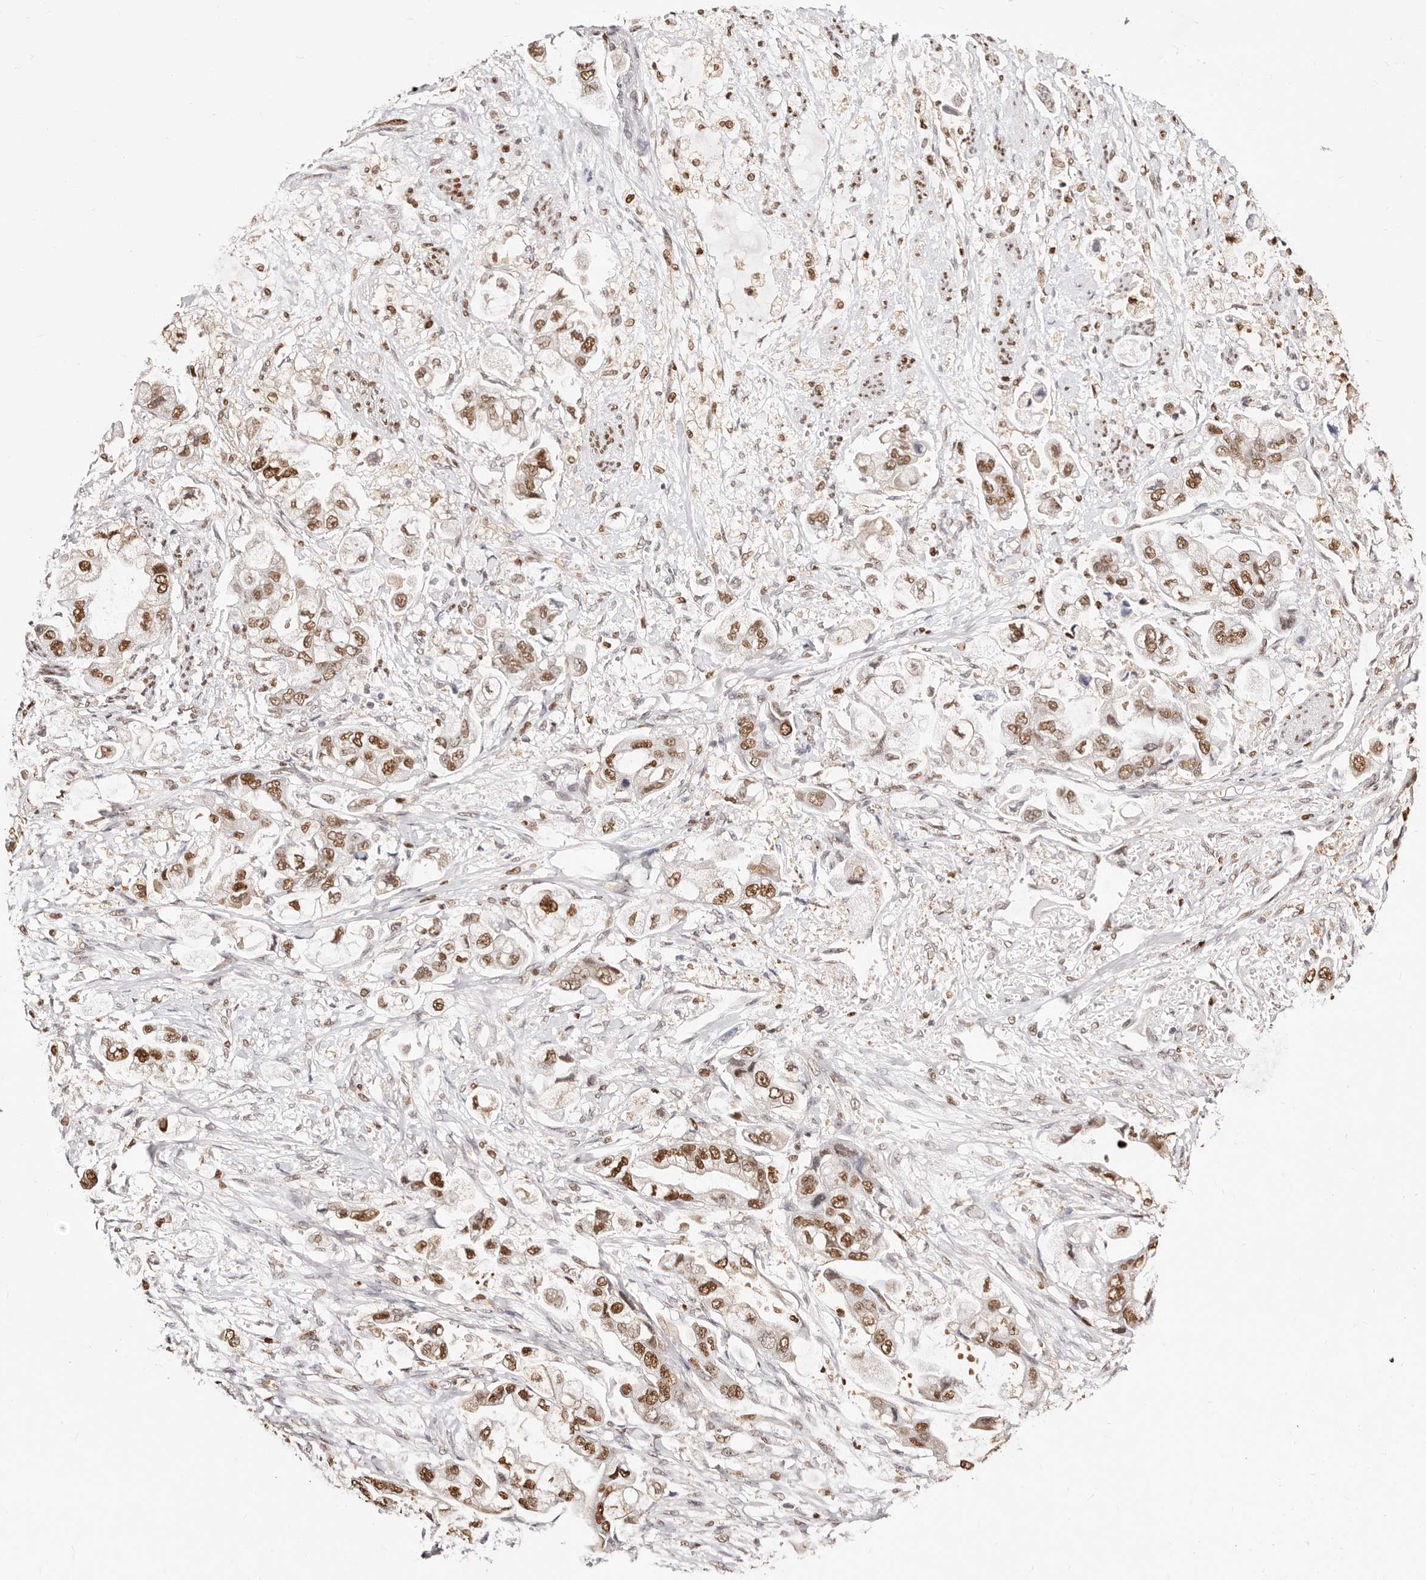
{"staining": {"intensity": "strong", "quantity": ">75%", "location": "nuclear"}, "tissue": "stomach cancer", "cell_type": "Tumor cells", "image_type": "cancer", "snomed": [{"axis": "morphology", "description": "Adenocarcinoma, NOS"}, {"axis": "topography", "description": "Stomach"}], "caption": "Adenocarcinoma (stomach) stained with a protein marker displays strong staining in tumor cells.", "gene": "TKT", "patient": {"sex": "male", "age": 62}}